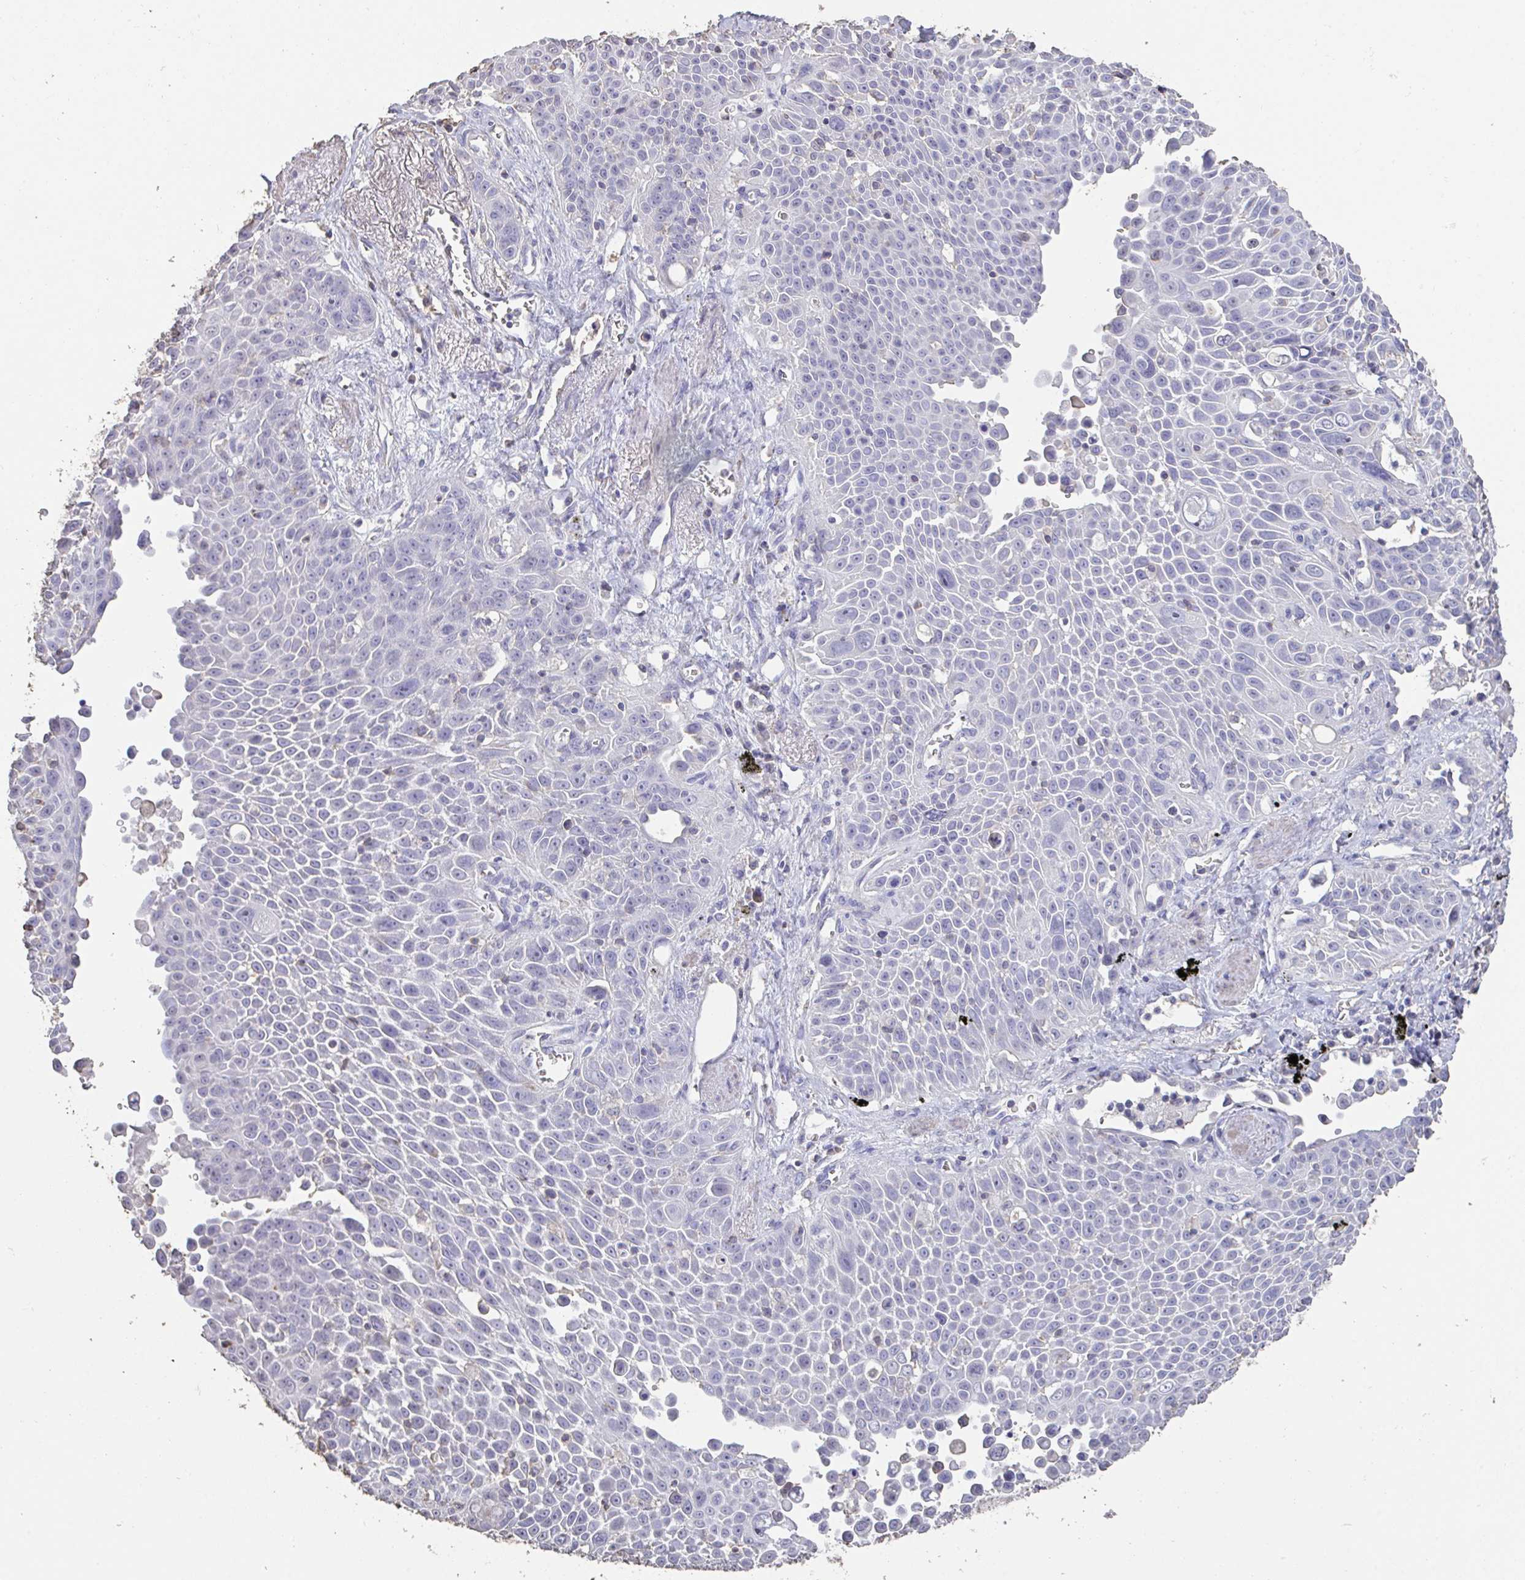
{"staining": {"intensity": "negative", "quantity": "none", "location": "none"}, "tissue": "lung cancer", "cell_type": "Tumor cells", "image_type": "cancer", "snomed": [{"axis": "morphology", "description": "Squamous cell carcinoma, NOS"}, {"axis": "morphology", "description": "Squamous cell carcinoma, metastatic, NOS"}, {"axis": "topography", "description": "Lymph node"}, {"axis": "topography", "description": "Lung"}], "caption": "Immunohistochemical staining of lung cancer exhibits no significant expression in tumor cells.", "gene": "IL23R", "patient": {"sex": "female", "age": 62}}